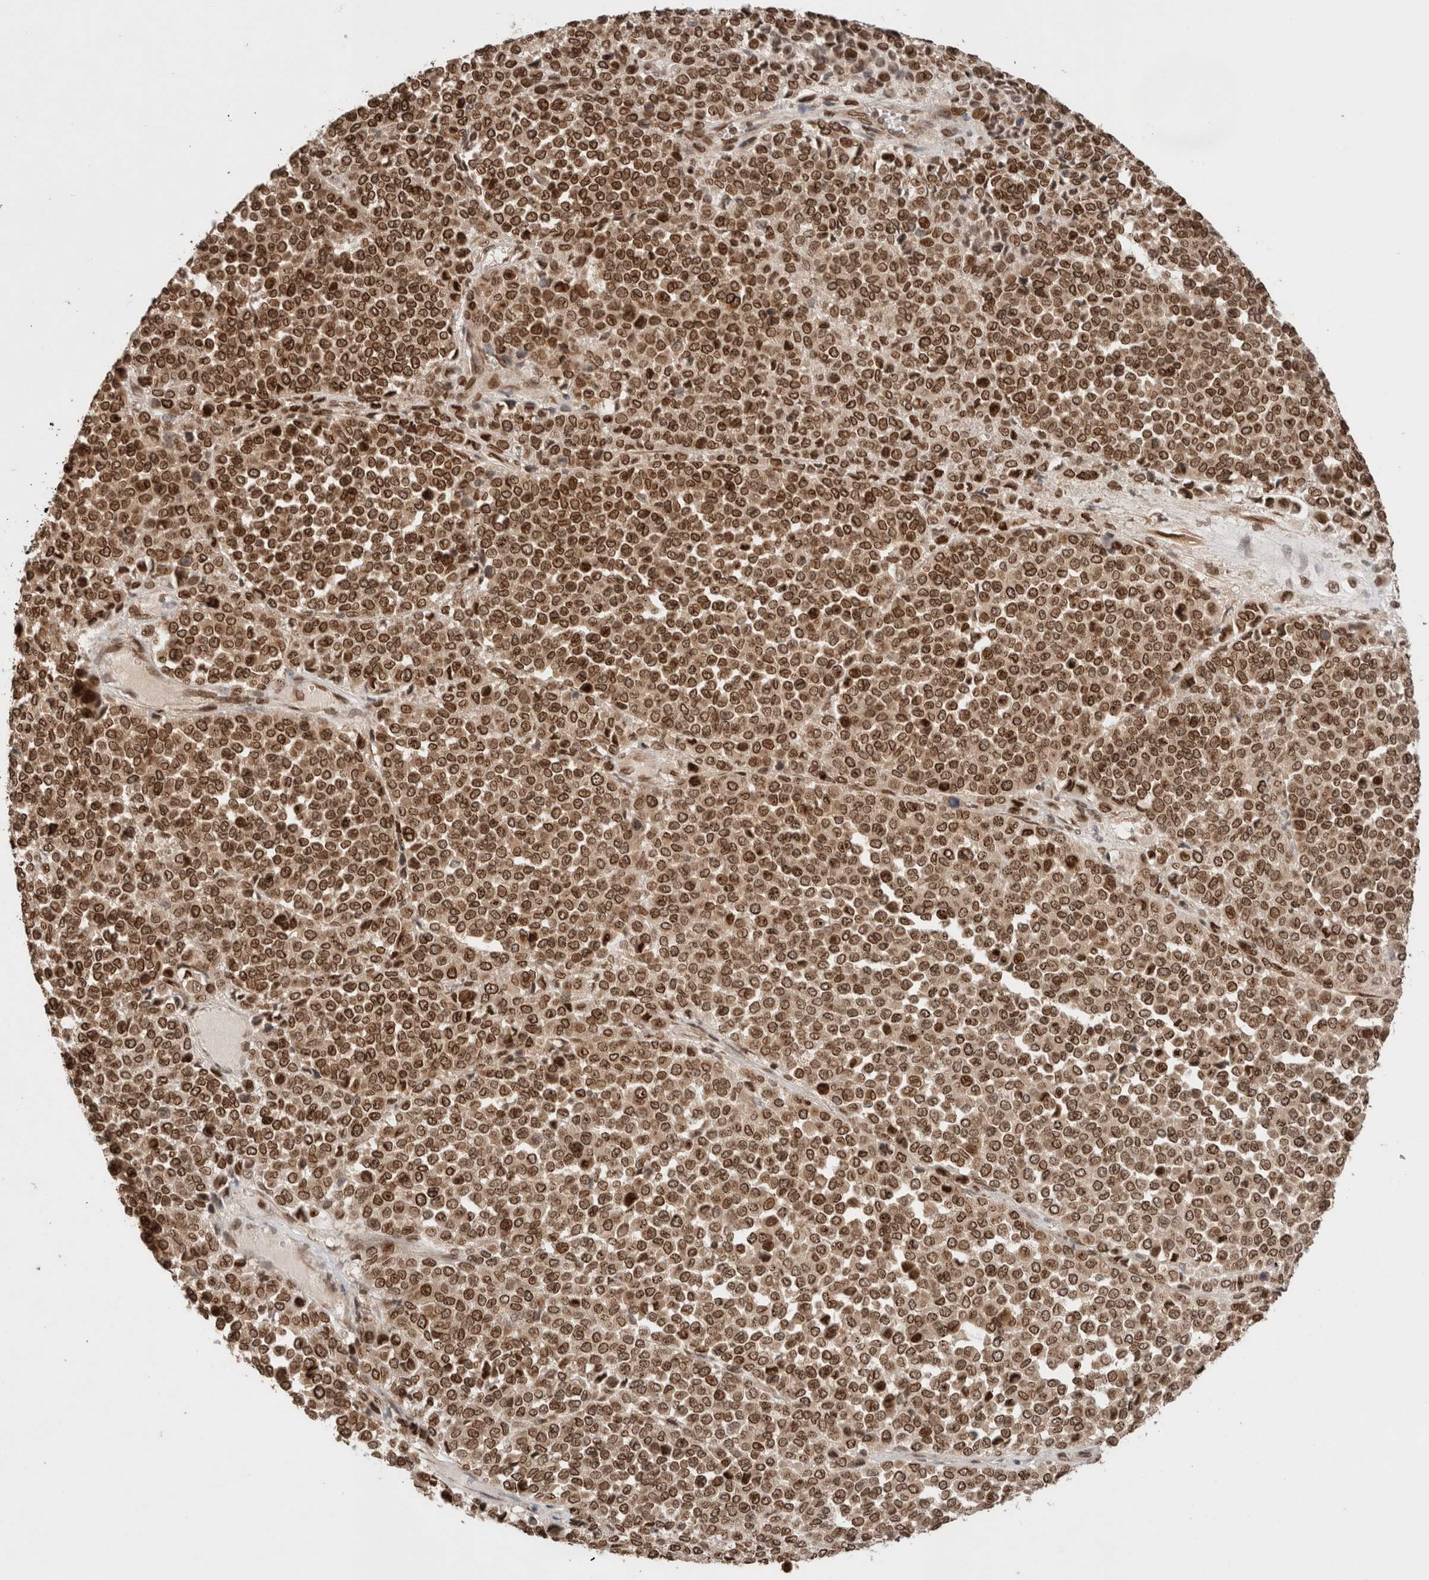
{"staining": {"intensity": "strong", "quantity": ">75%", "location": "cytoplasmic/membranous,nuclear"}, "tissue": "melanoma", "cell_type": "Tumor cells", "image_type": "cancer", "snomed": [{"axis": "morphology", "description": "Malignant melanoma, Metastatic site"}, {"axis": "topography", "description": "Pancreas"}], "caption": "Tumor cells display strong cytoplasmic/membranous and nuclear expression in approximately >75% of cells in malignant melanoma (metastatic site). The protein is stained brown, and the nuclei are stained in blue (DAB IHC with brightfield microscopy, high magnification).", "gene": "TPR", "patient": {"sex": "female", "age": 30}}